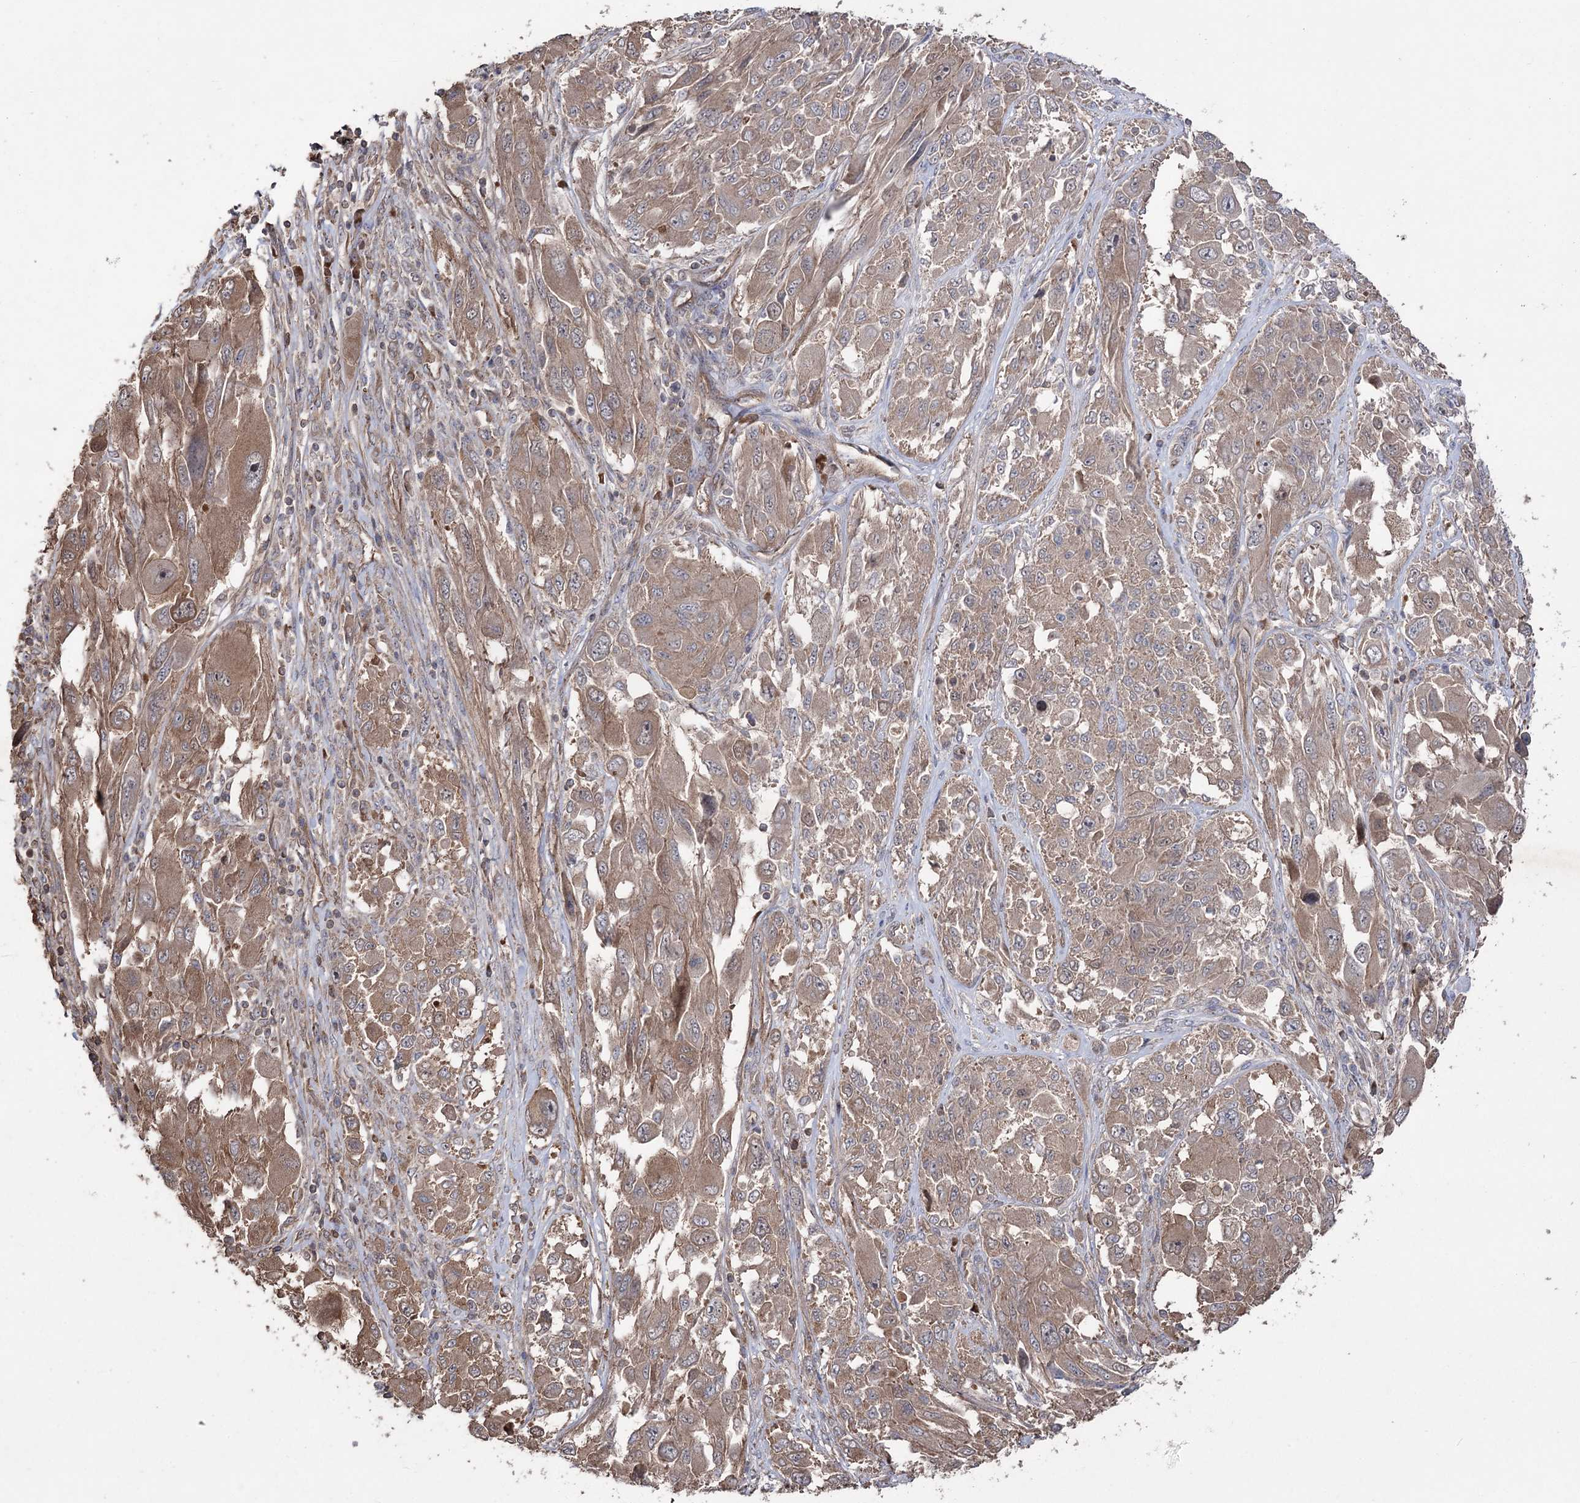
{"staining": {"intensity": "moderate", "quantity": ">75%", "location": "cytoplasmic/membranous"}, "tissue": "melanoma", "cell_type": "Tumor cells", "image_type": "cancer", "snomed": [{"axis": "morphology", "description": "Malignant melanoma, NOS"}, {"axis": "topography", "description": "Skin"}], "caption": "Immunohistochemistry (IHC) photomicrograph of neoplastic tissue: human malignant melanoma stained using immunohistochemistry (IHC) exhibits medium levels of moderate protein expression localized specifically in the cytoplasmic/membranous of tumor cells, appearing as a cytoplasmic/membranous brown color.", "gene": "LARS2", "patient": {"sex": "female", "age": 91}}